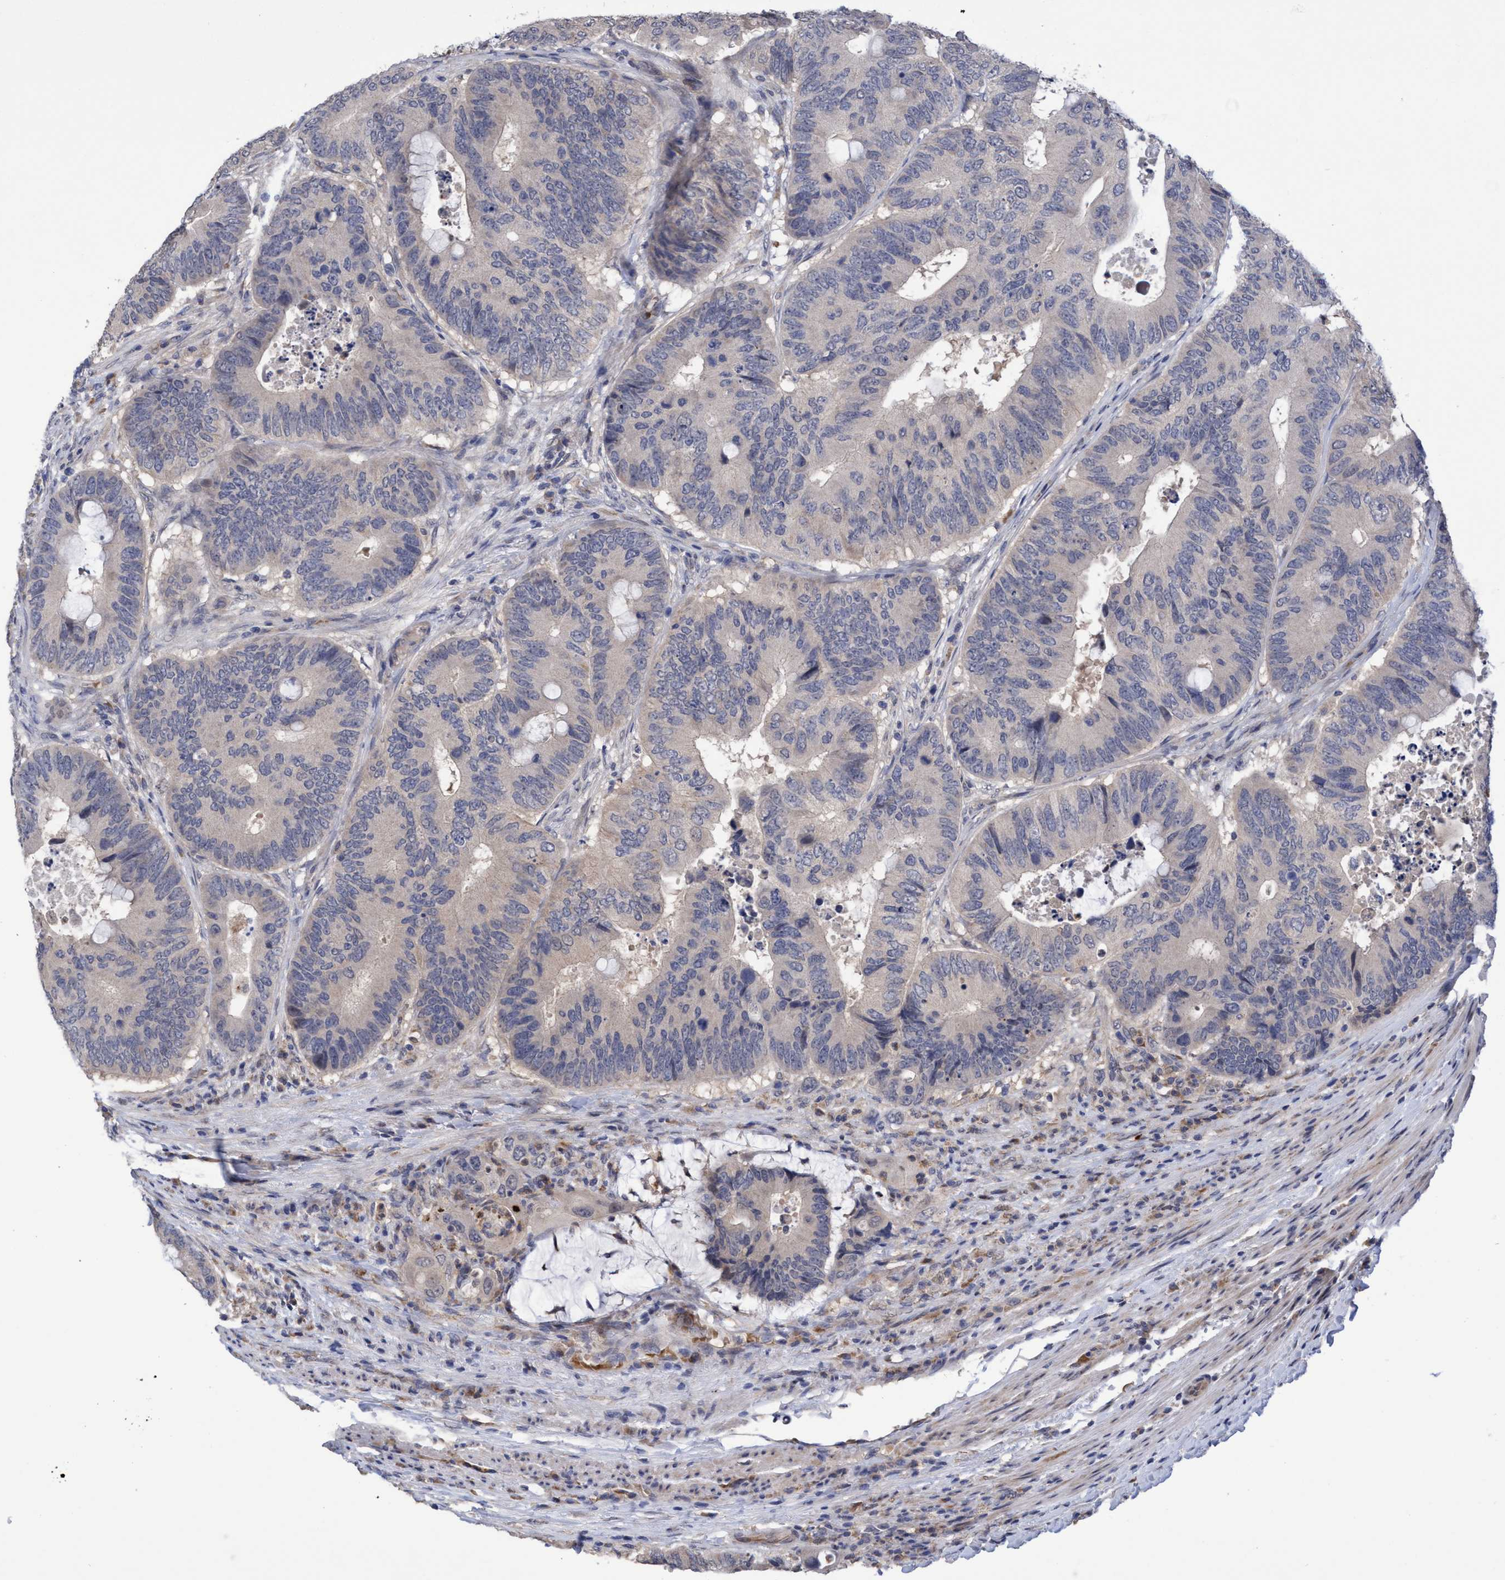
{"staining": {"intensity": "negative", "quantity": "none", "location": "none"}, "tissue": "colorectal cancer", "cell_type": "Tumor cells", "image_type": "cancer", "snomed": [{"axis": "morphology", "description": "Adenocarcinoma, NOS"}, {"axis": "topography", "description": "Colon"}], "caption": "A photomicrograph of human colorectal cancer is negative for staining in tumor cells.", "gene": "SEMA4D", "patient": {"sex": "male", "age": 71}}